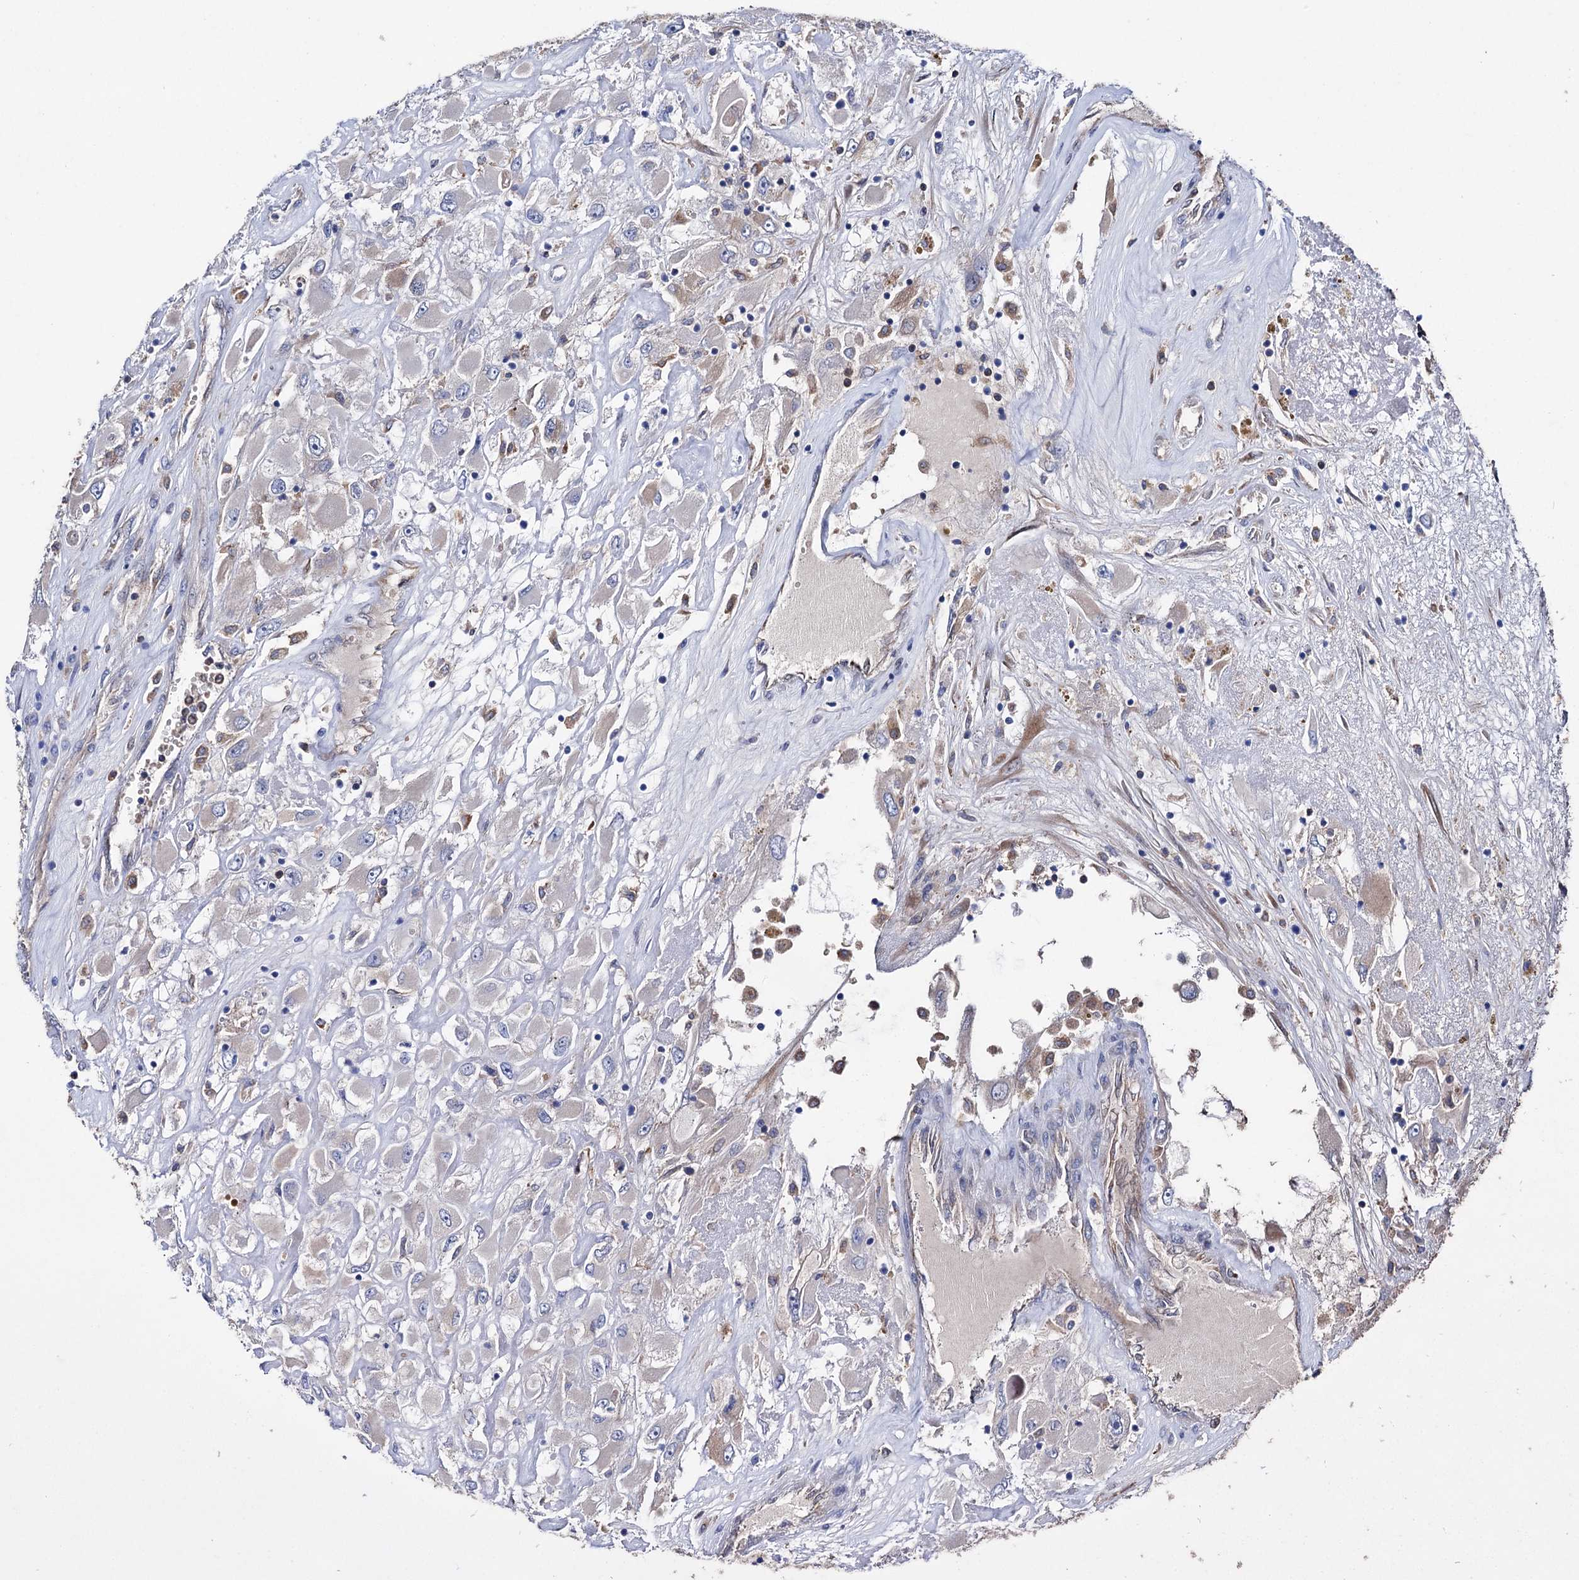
{"staining": {"intensity": "negative", "quantity": "none", "location": "none"}, "tissue": "renal cancer", "cell_type": "Tumor cells", "image_type": "cancer", "snomed": [{"axis": "morphology", "description": "Adenocarcinoma, NOS"}, {"axis": "topography", "description": "Kidney"}], "caption": "Tumor cells show no significant protein staining in renal cancer. (Immunohistochemistry, brightfield microscopy, high magnification).", "gene": "STING1", "patient": {"sex": "female", "age": 52}}